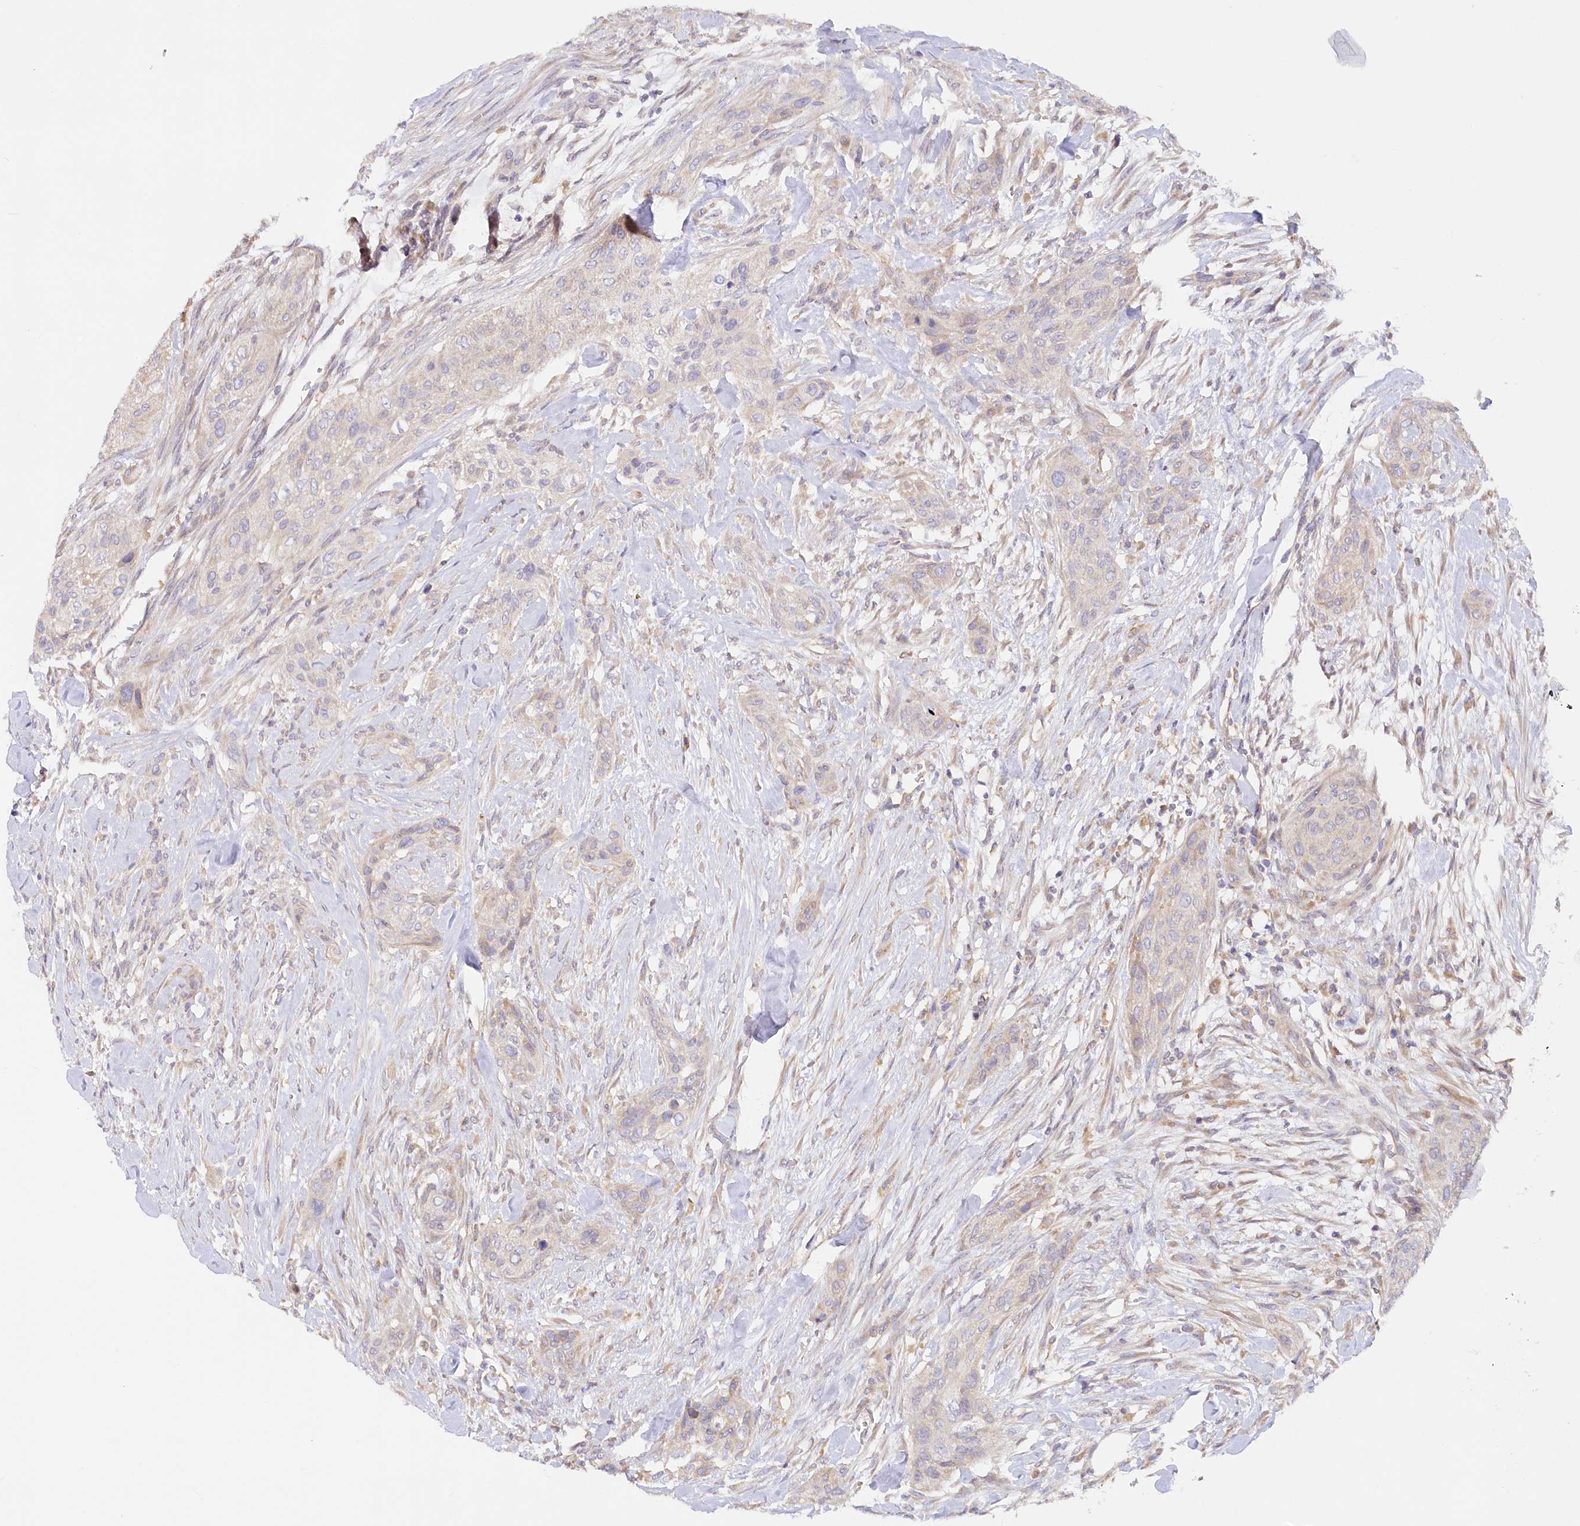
{"staining": {"intensity": "negative", "quantity": "none", "location": "none"}, "tissue": "urothelial cancer", "cell_type": "Tumor cells", "image_type": "cancer", "snomed": [{"axis": "morphology", "description": "Urothelial carcinoma, High grade"}, {"axis": "topography", "description": "Urinary bladder"}], "caption": "This is a micrograph of immunohistochemistry (IHC) staining of urothelial carcinoma (high-grade), which shows no positivity in tumor cells. (DAB (3,3'-diaminobenzidine) immunohistochemistry (IHC) visualized using brightfield microscopy, high magnification).", "gene": "PAIP2", "patient": {"sex": "male", "age": 35}}